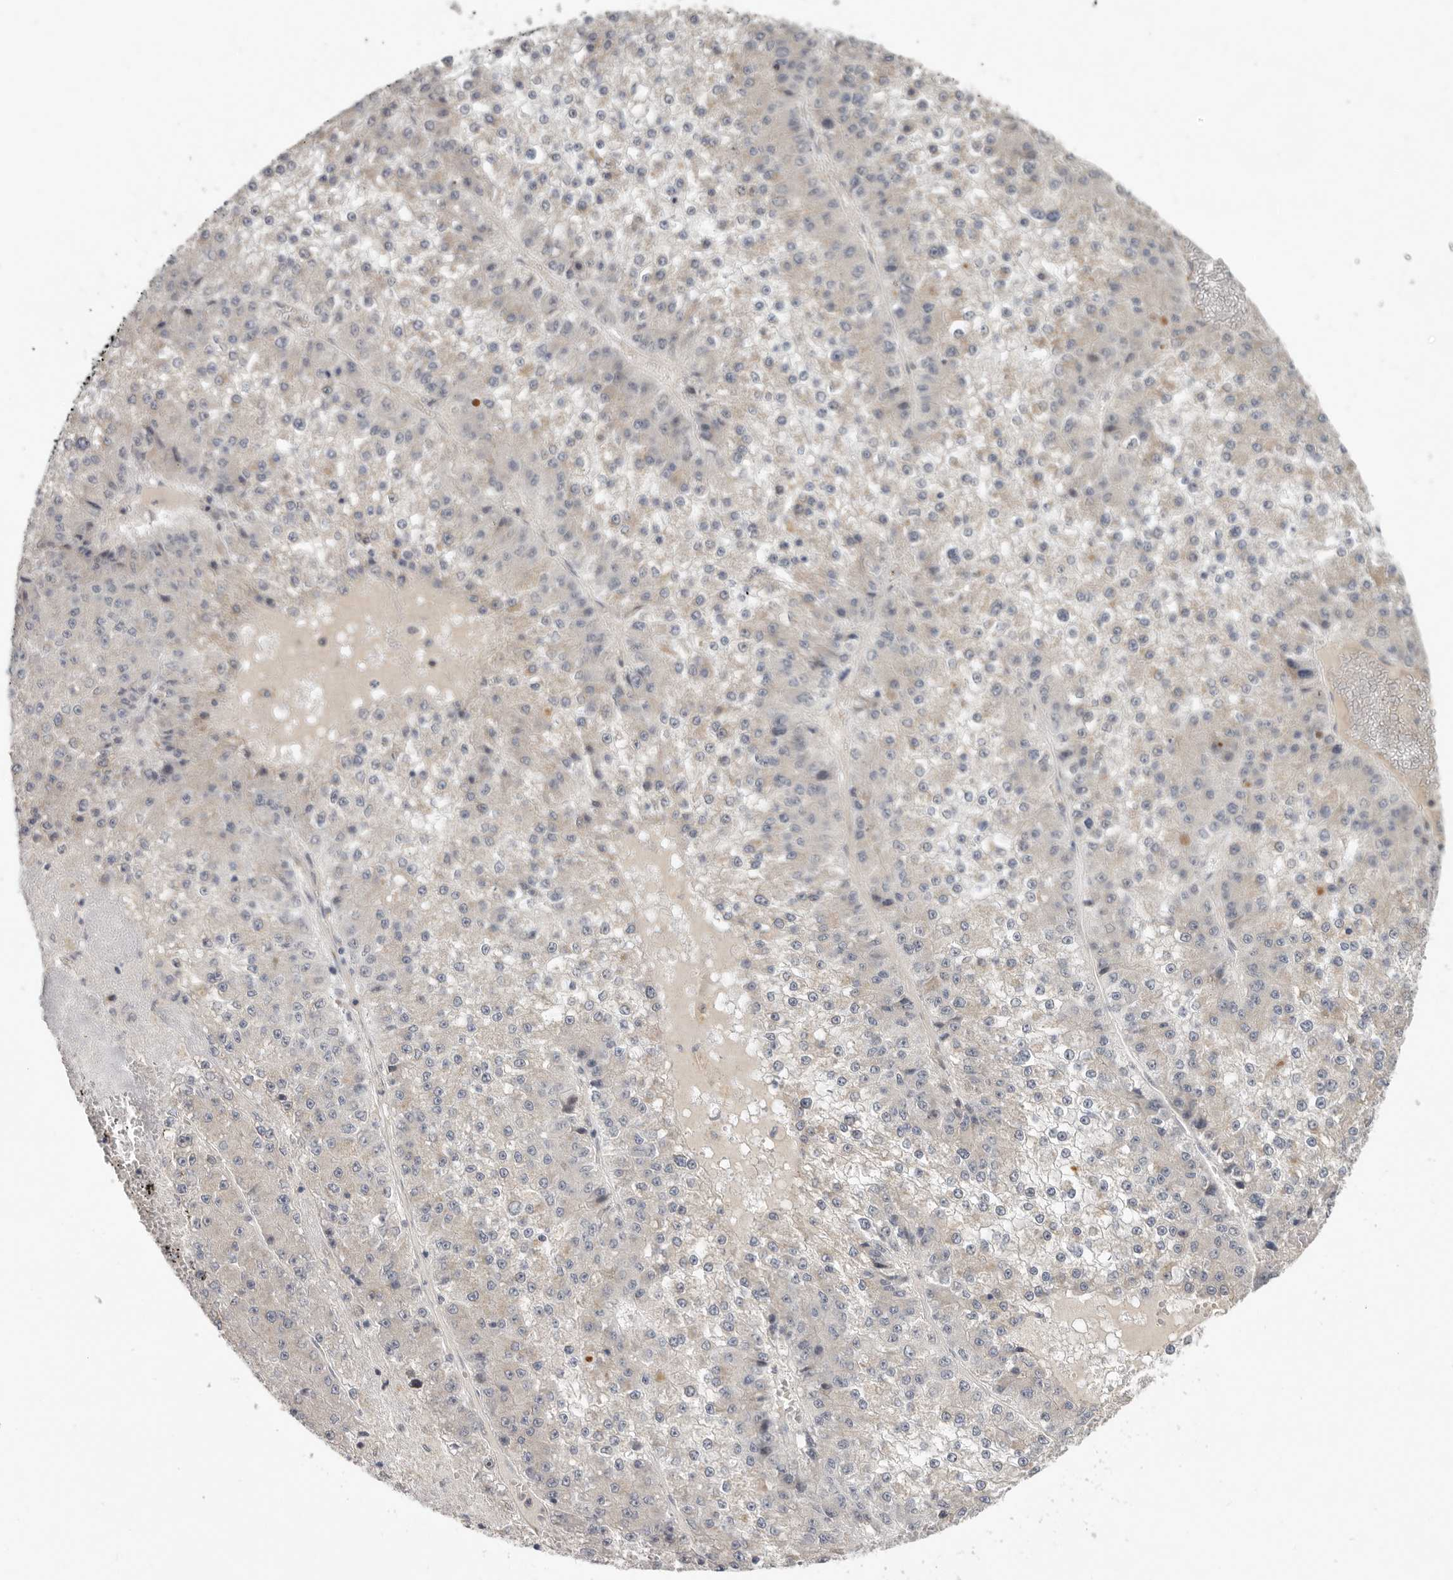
{"staining": {"intensity": "weak", "quantity": "<25%", "location": "cytoplasmic/membranous"}, "tissue": "liver cancer", "cell_type": "Tumor cells", "image_type": "cancer", "snomed": [{"axis": "morphology", "description": "Carcinoma, Hepatocellular, NOS"}, {"axis": "topography", "description": "Liver"}], "caption": "DAB immunohistochemical staining of human liver cancer reveals no significant expression in tumor cells.", "gene": "BRCA2", "patient": {"sex": "female", "age": 73}}